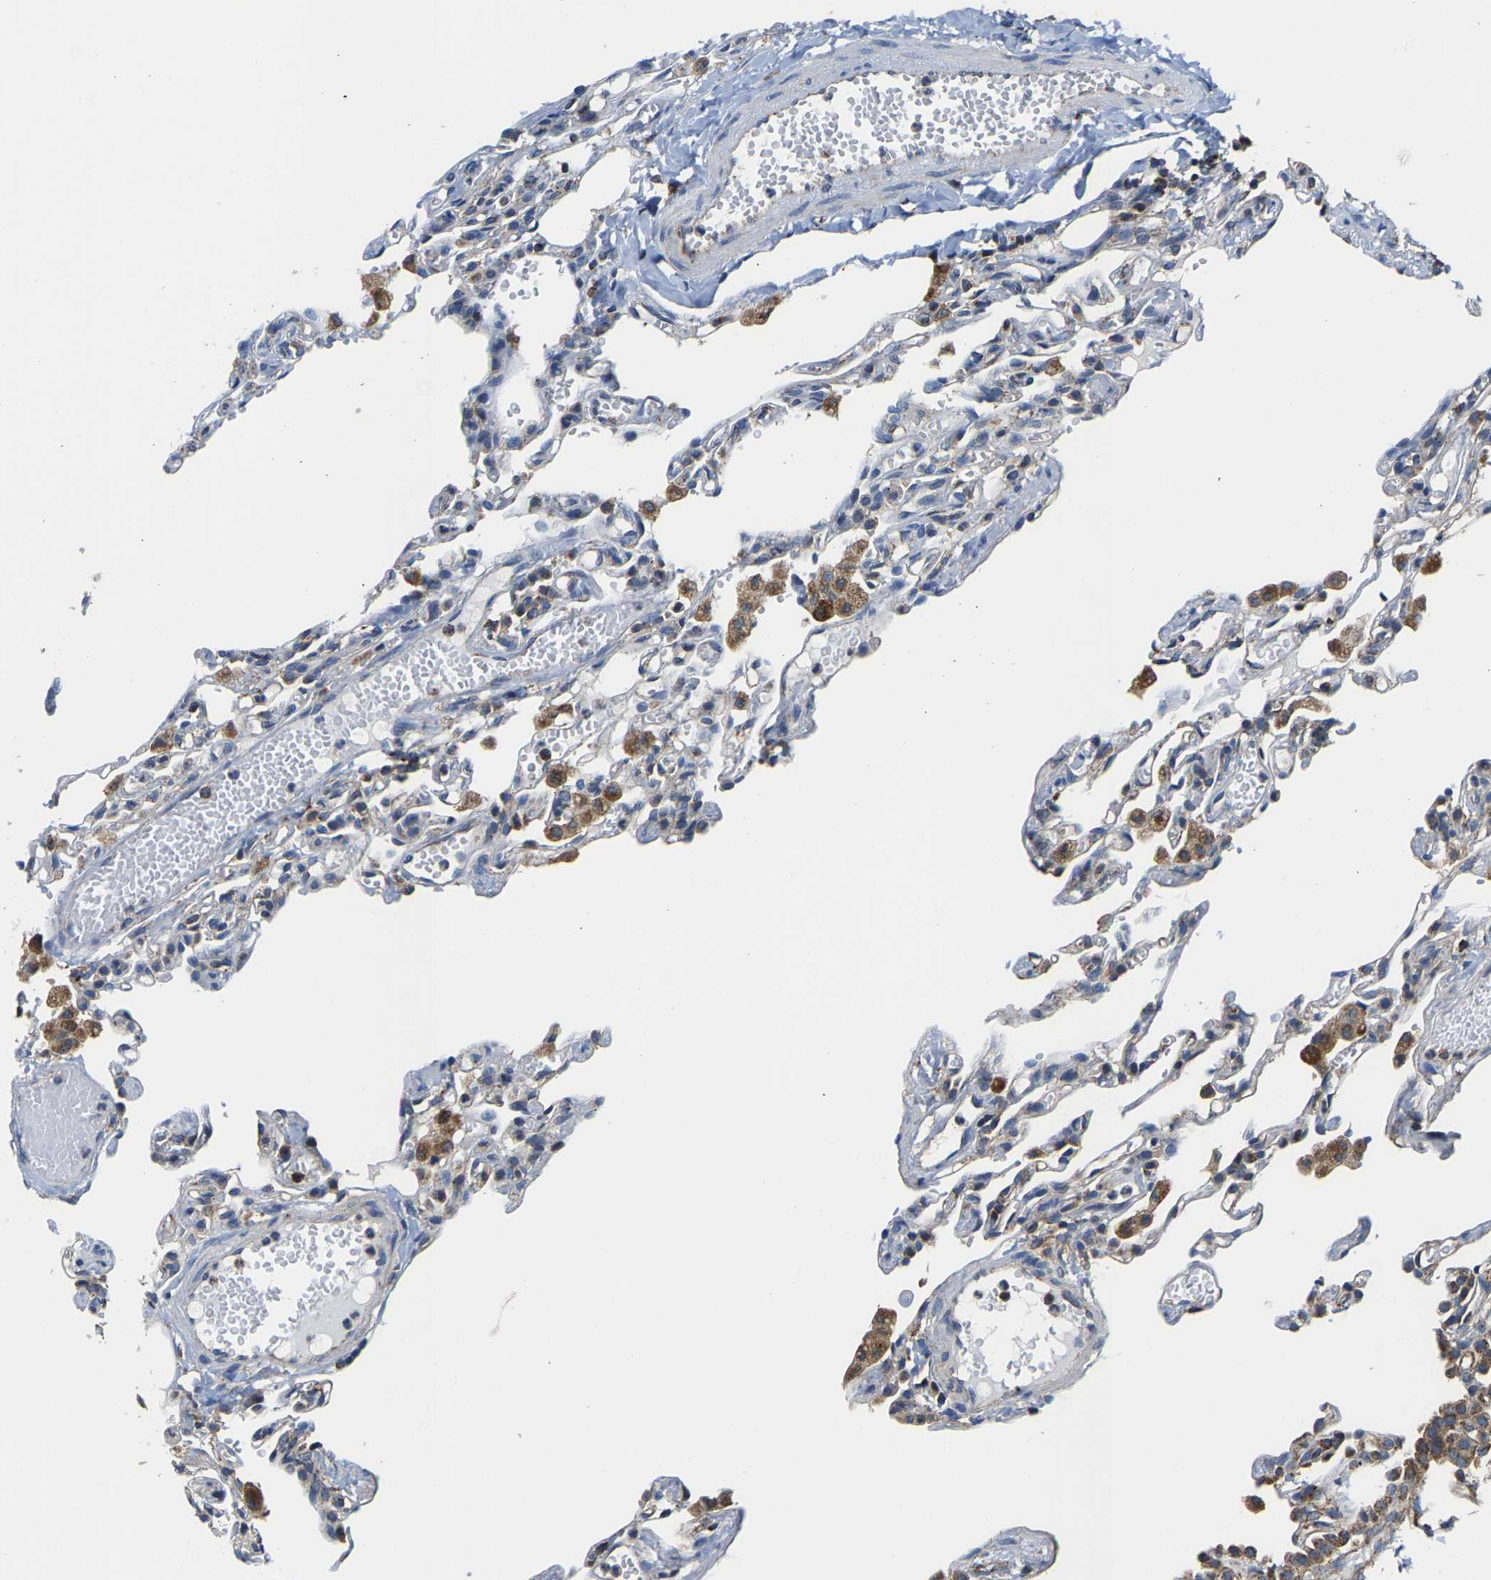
{"staining": {"intensity": "moderate", "quantity": "<25%", "location": "cytoplasmic/membranous"}, "tissue": "lung", "cell_type": "Alveolar cells", "image_type": "normal", "snomed": [{"axis": "morphology", "description": "Normal tissue, NOS"}, {"axis": "topography", "description": "Lung"}], "caption": "Immunohistochemistry (IHC) (DAB (3,3'-diaminobenzidine)) staining of unremarkable lung displays moderate cytoplasmic/membranous protein positivity in about <25% of alveolar cells.", "gene": "SHMT2", "patient": {"sex": "male", "age": 21}}